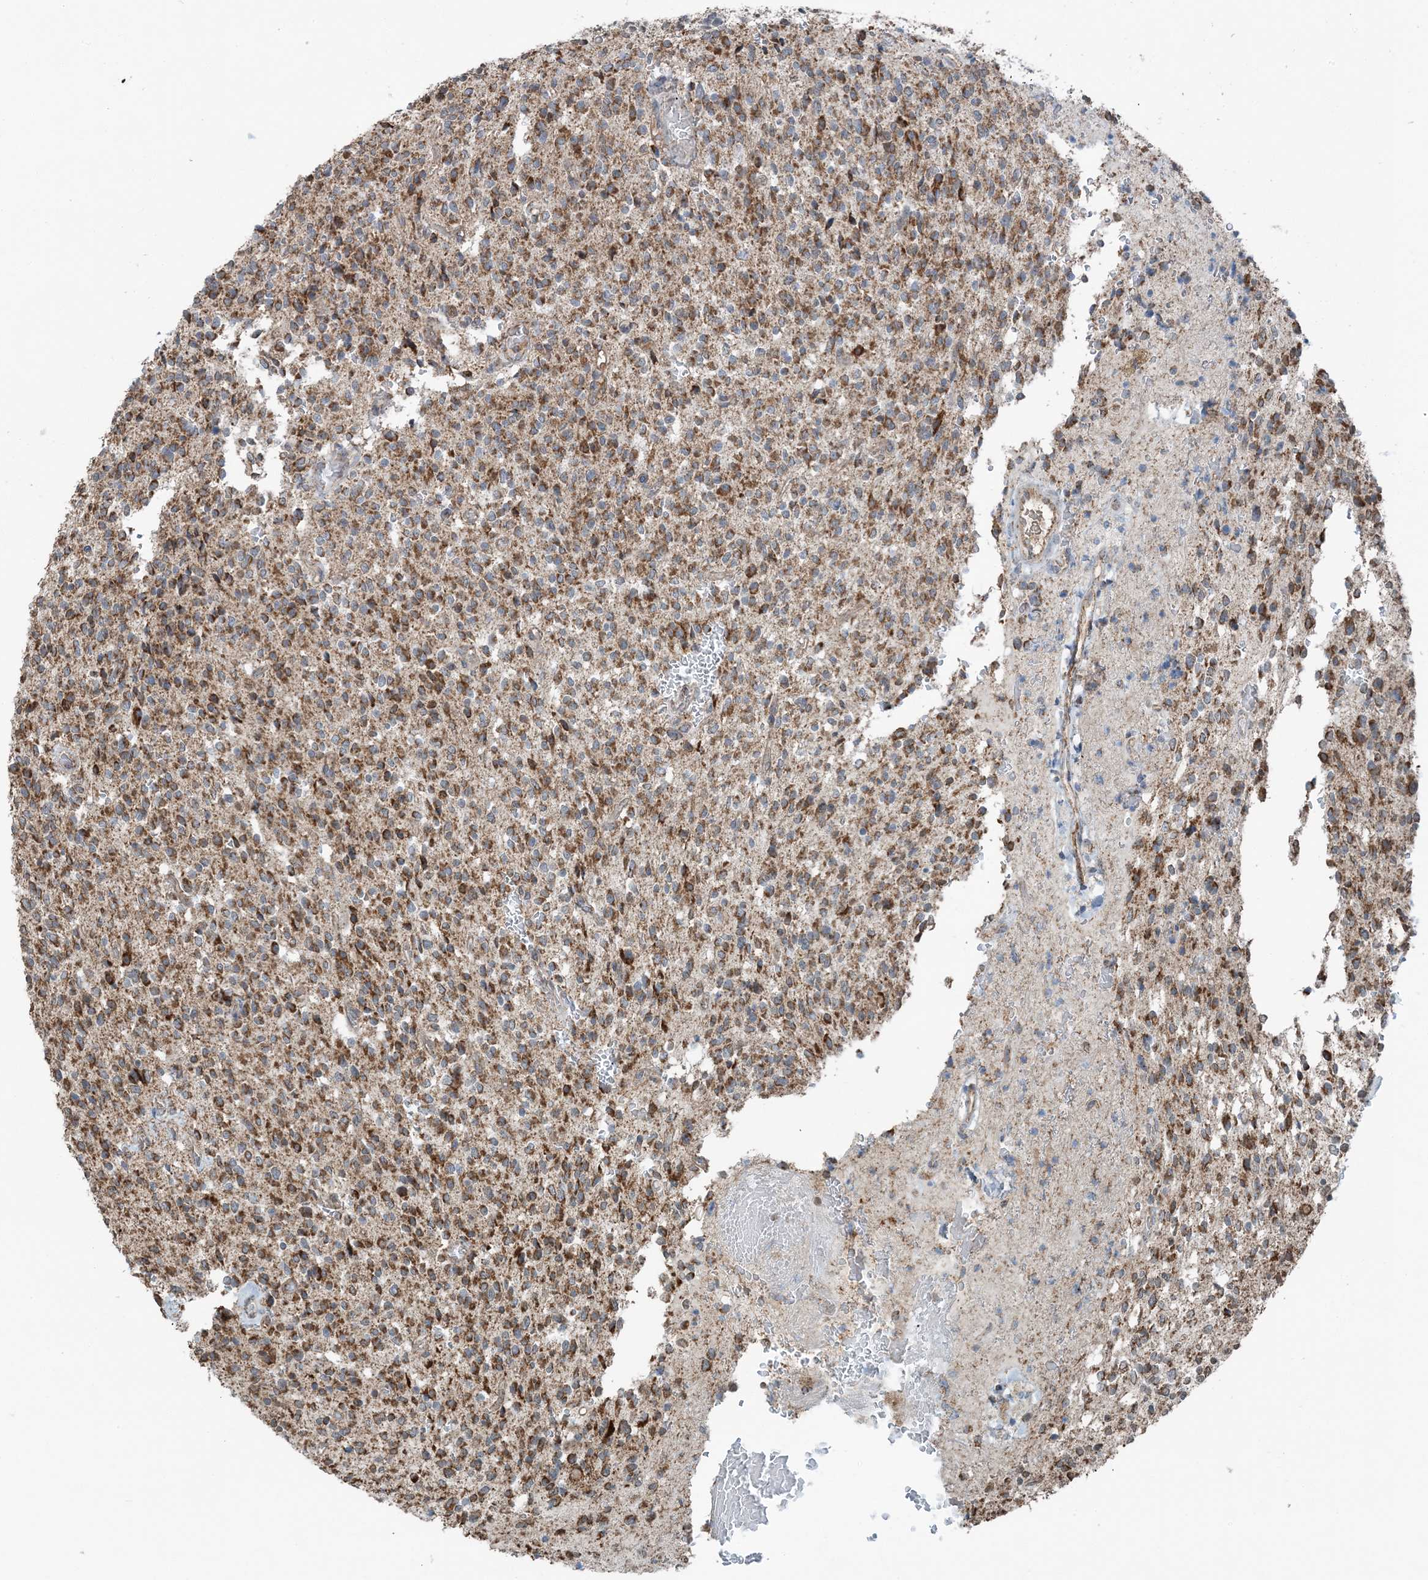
{"staining": {"intensity": "moderate", "quantity": ">75%", "location": "cytoplasmic/membranous"}, "tissue": "glioma", "cell_type": "Tumor cells", "image_type": "cancer", "snomed": [{"axis": "morphology", "description": "Glioma, malignant, High grade"}, {"axis": "topography", "description": "Brain"}], "caption": "IHC image of neoplastic tissue: human glioma stained using immunohistochemistry reveals medium levels of moderate protein expression localized specifically in the cytoplasmic/membranous of tumor cells, appearing as a cytoplasmic/membranous brown color.", "gene": "PILRB", "patient": {"sex": "male", "age": 34}}